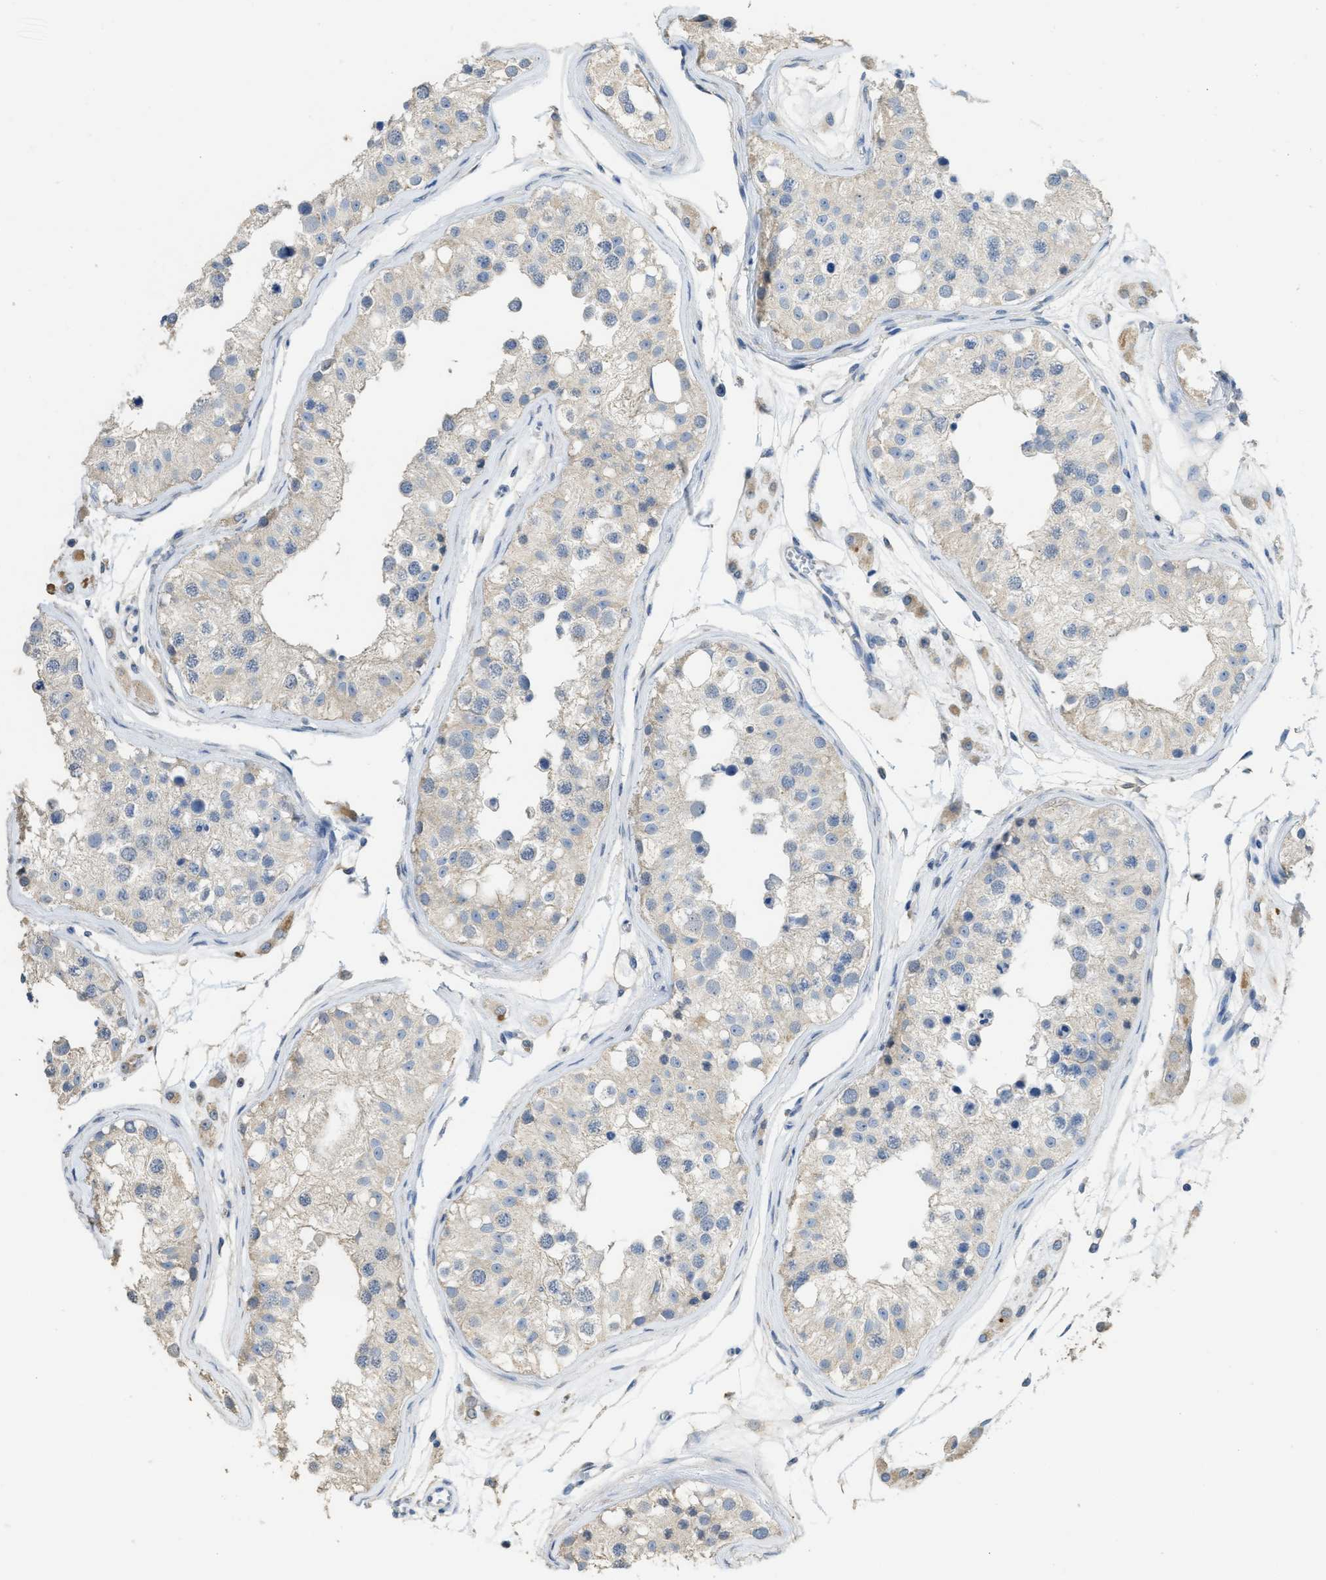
{"staining": {"intensity": "weak", "quantity": "<25%", "location": "cytoplasmic/membranous"}, "tissue": "testis", "cell_type": "Cells in seminiferous ducts", "image_type": "normal", "snomed": [{"axis": "morphology", "description": "Normal tissue, NOS"}, {"axis": "morphology", "description": "Adenocarcinoma, metastatic, NOS"}, {"axis": "topography", "description": "Testis"}], "caption": "An immunohistochemistry histopathology image of normal testis is shown. There is no staining in cells in seminiferous ducts of testis.", "gene": "SFXN2", "patient": {"sex": "male", "age": 26}}